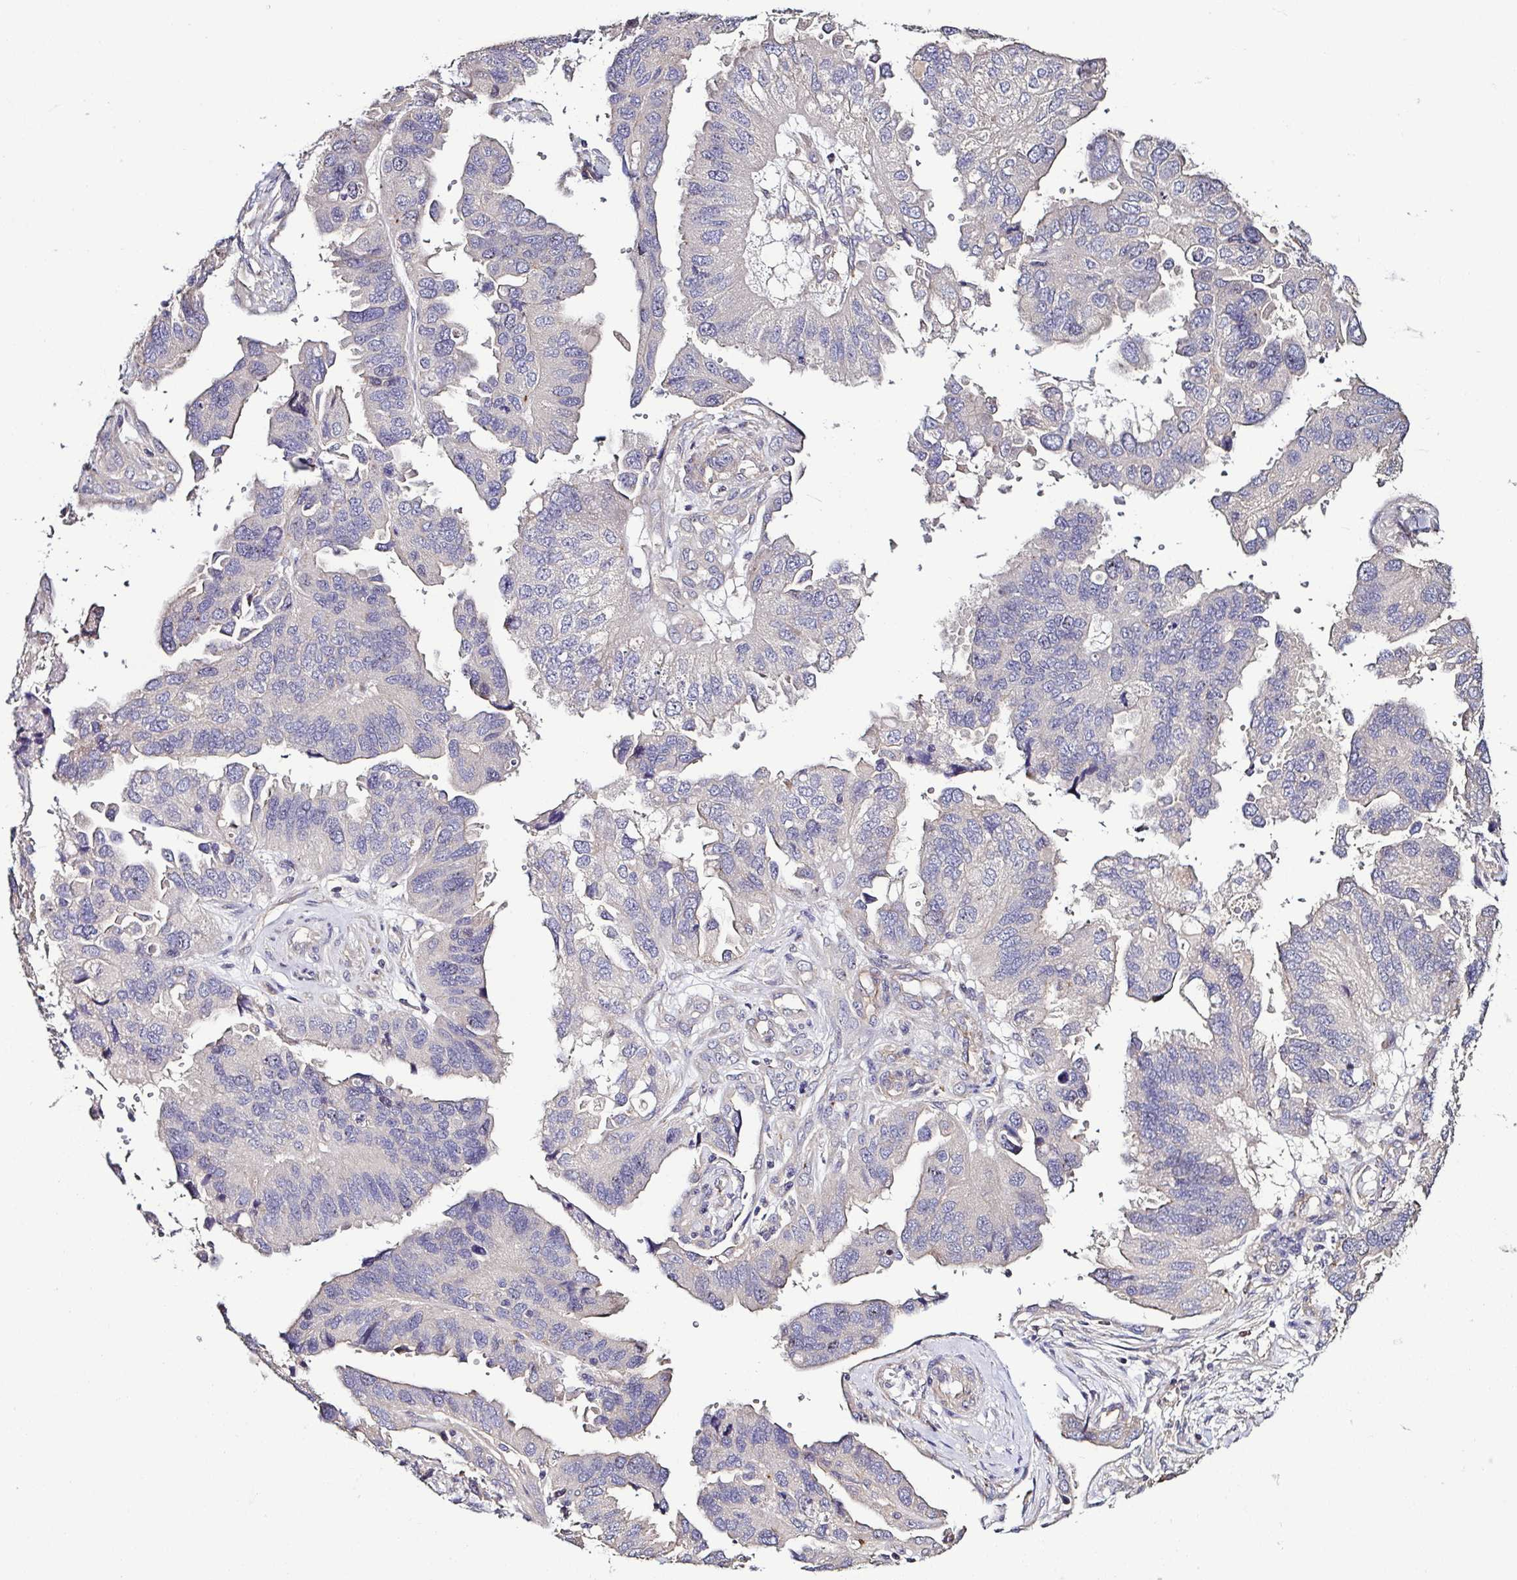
{"staining": {"intensity": "negative", "quantity": "none", "location": "none"}, "tissue": "ovarian cancer", "cell_type": "Tumor cells", "image_type": "cancer", "snomed": [{"axis": "morphology", "description": "Cystadenocarcinoma, serous, NOS"}, {"axis": "topography", "description": "Ovary"}], "caption": "DAB (3,3'-diaminobenzidine) immunohistochemical staining of human ovarian cancer (serous cystadenocarcinoma) shows no significant staining in tumor cells.", "gene": "LMOD2", "patient": {"sex": "female", "age": 79}}